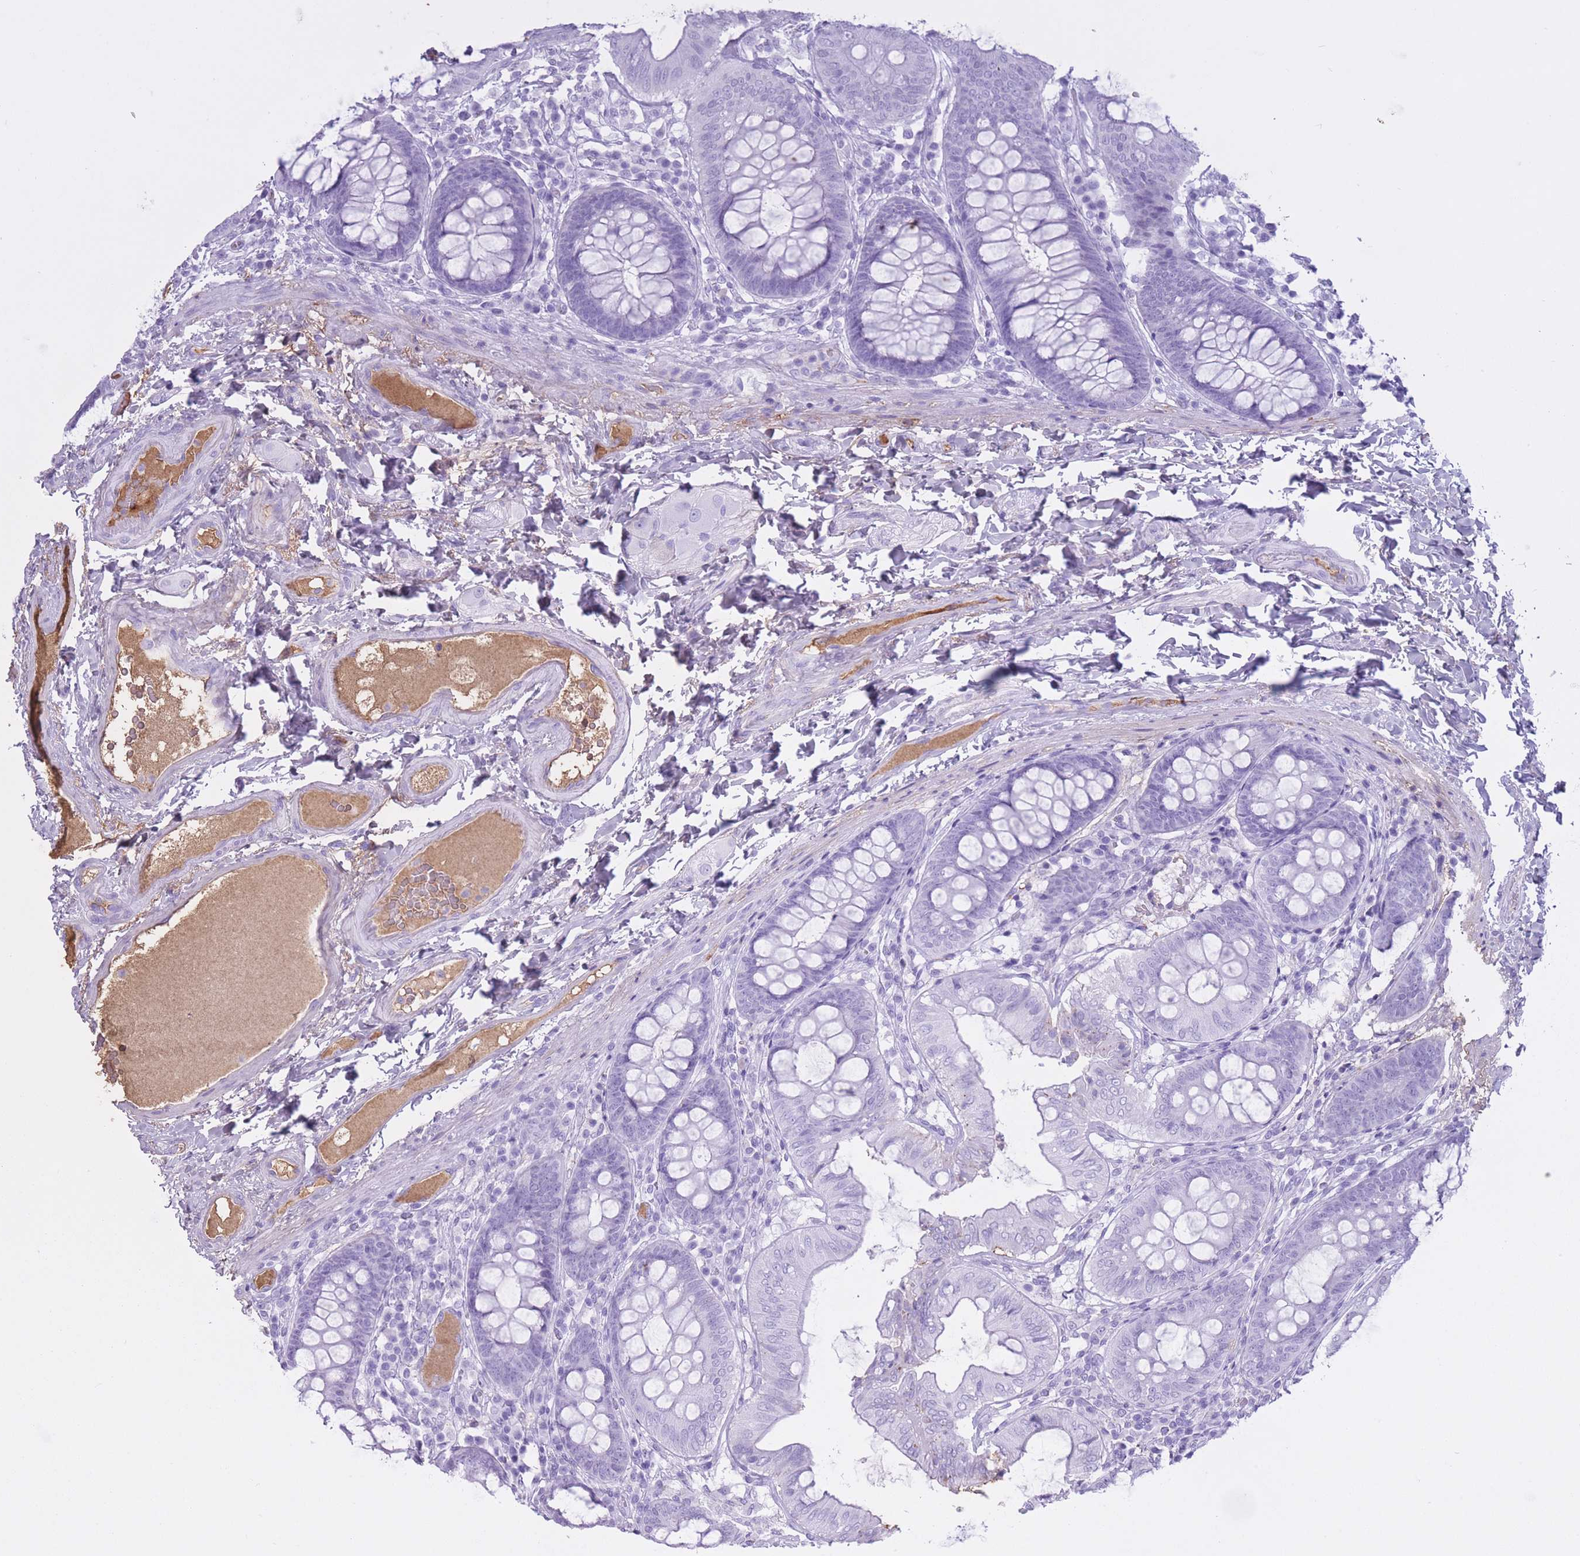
{"staining": {"intensity": "negative", "quantity": "none", "location": "none"}, "tissue": "colon", "cell_type": "Endothelial cells", "image_type": "normal", "snomed": [{"axis": "morphology", "description": "Normal tissue, NOS"}, {"axis": "topography", "description": "Colon"}], "caption": "This photomicrograph is of unremarkable colon stained with immunohistochemistry (IHC) to label a protein in brown with the nuclei are counter-stained blue. There is no staining in endothelial cells. (DAB (3,3'-diaminobenzidine) IHC visualized using brightfield microscopy, high magnification).", "gene": "AP3S1", "patient": {"sex": "male", "age": 84}}